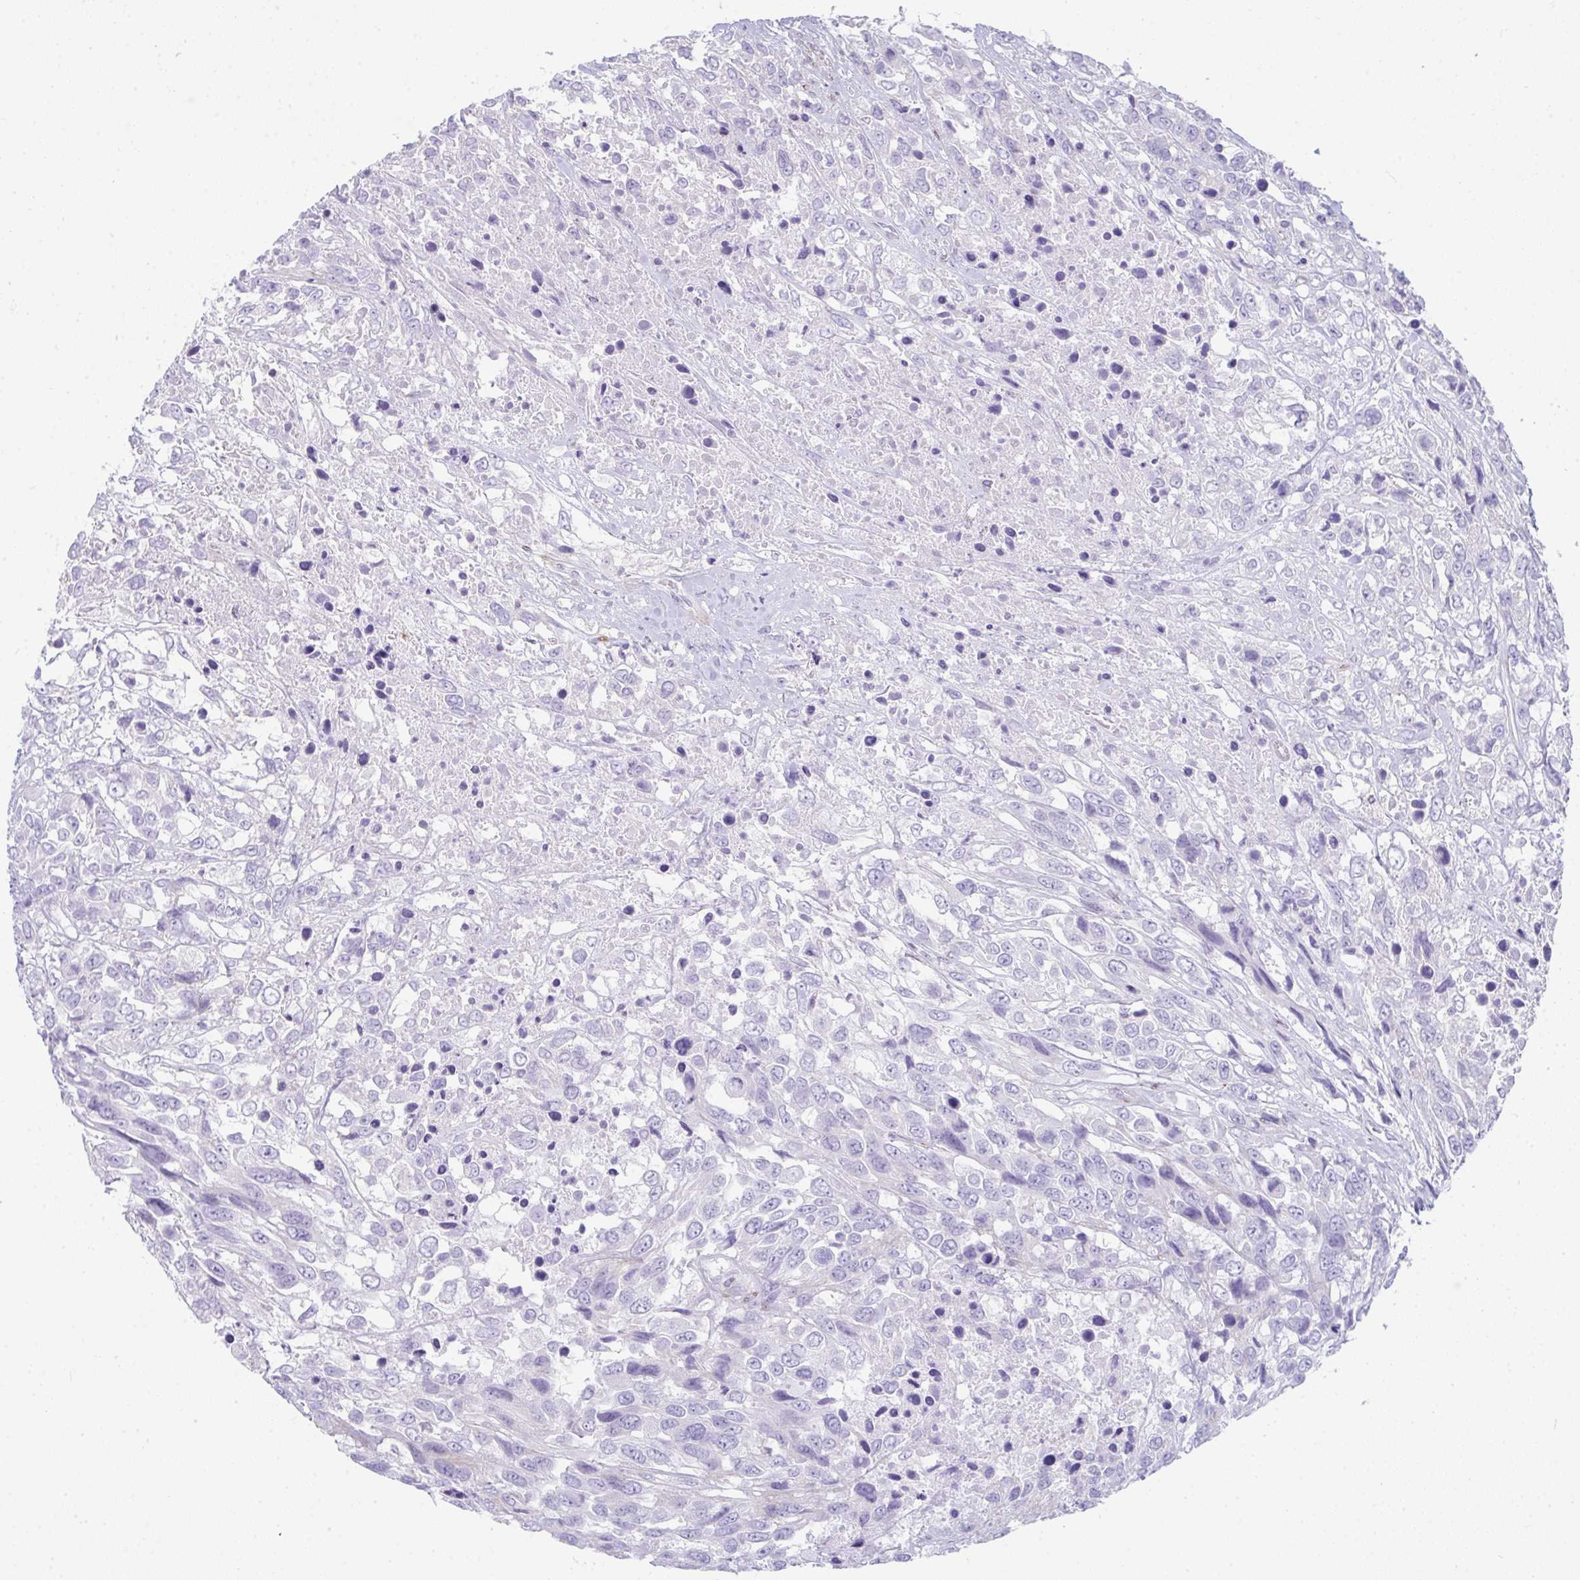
{"staining": {"intensity": "negative", "quantity": "none", "location": "none"}, "tissue": "urothelial cancer", "cell_type": "Tumor cells", "image_type": "cancer", "snomed": [{"axis": "morphology", "description": "Urothelial carcinoma, High grade"}, {"axis": "topography", "description": "Urinary bladder"}], "caption": "There is no significant expression in tumor cells of urothelial carcinoma (high-grade).", "gene": "CDRT15", "patient": {"sex": "female", "age": 70}}